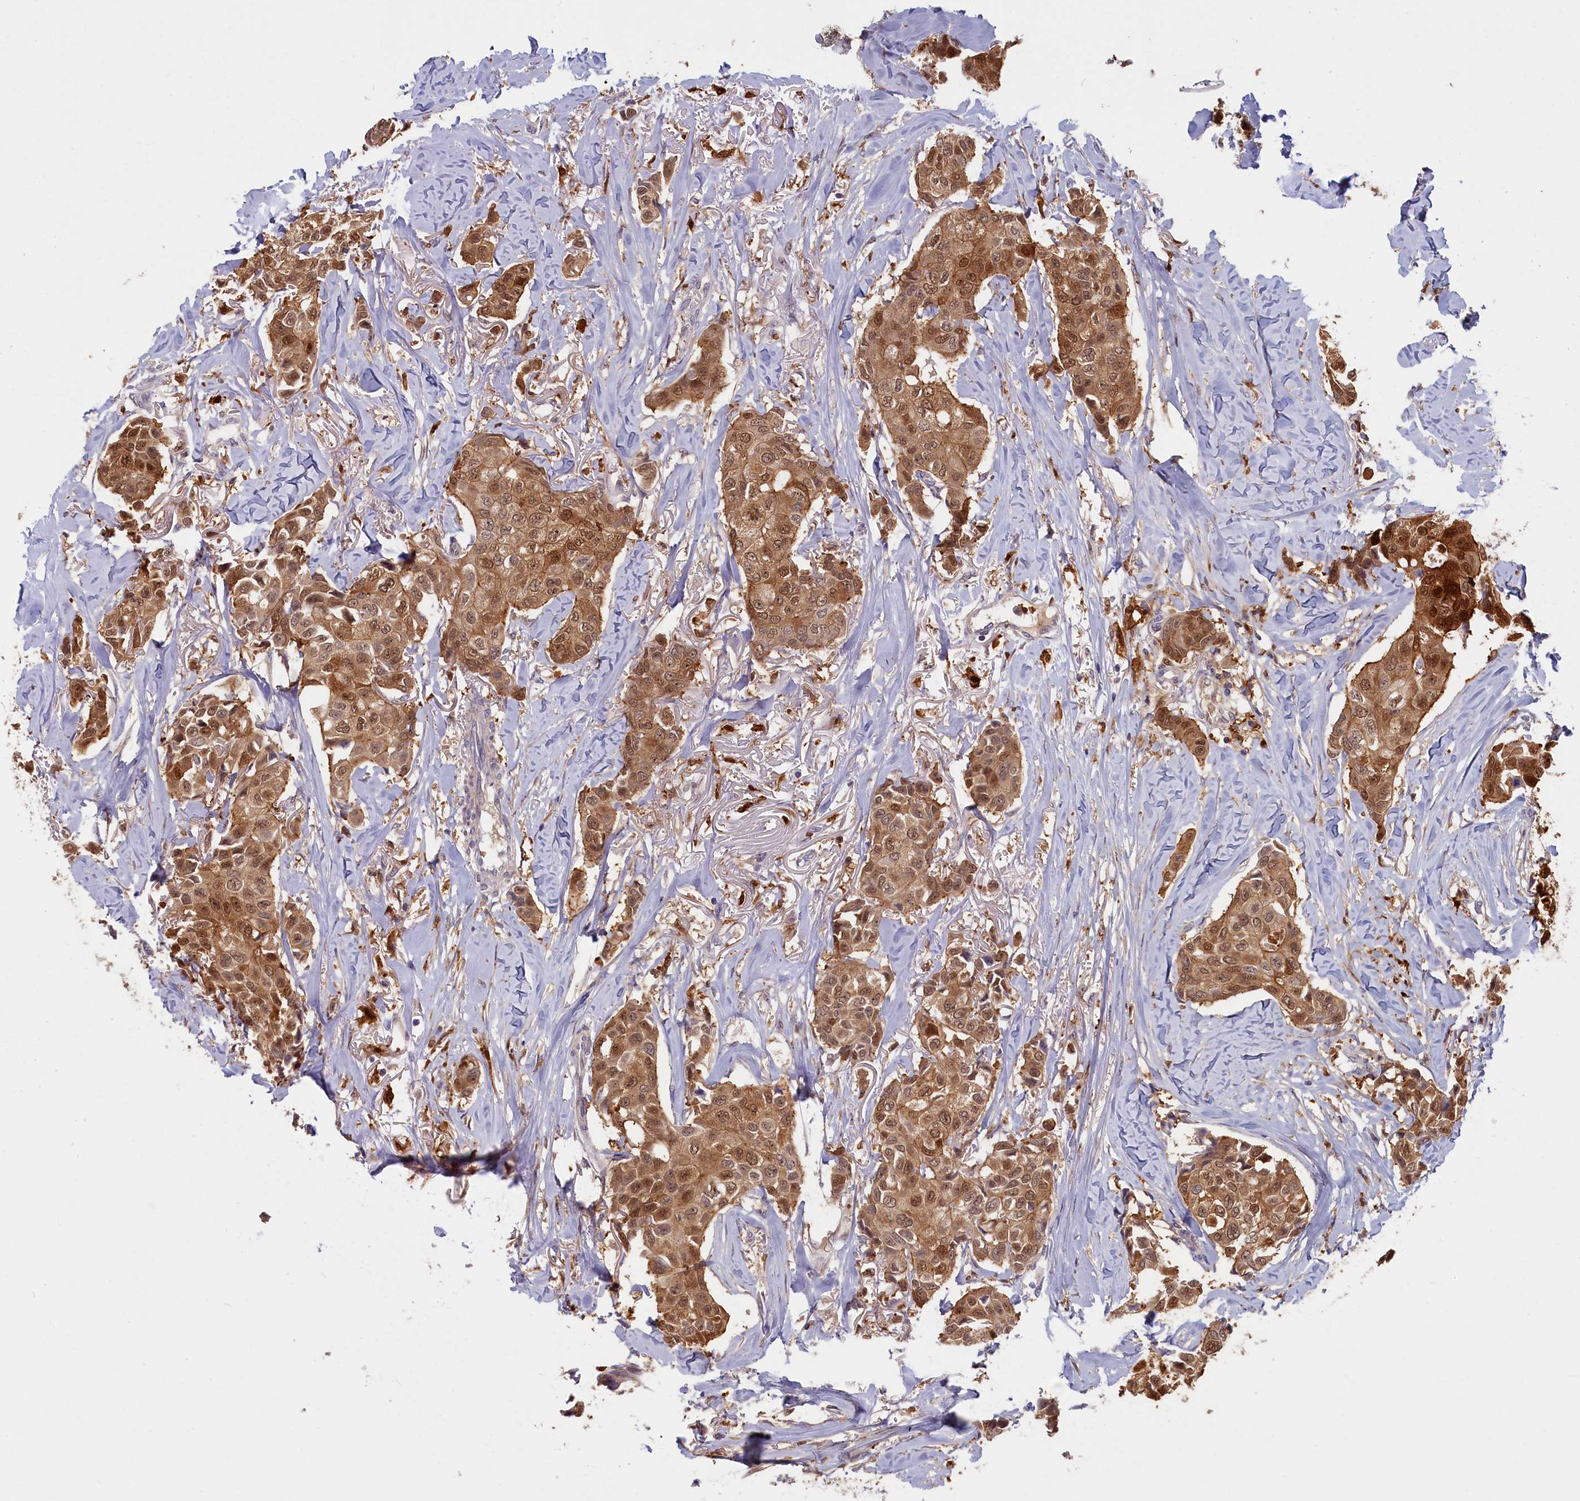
{"staining": {"intensity": "moderate", "quantity": ">75%", "location": "cytoplasmic/membranous,nuclear"}, "tissue": "breast cancer", "cell_type": "Tumor cells", "image_type": "cancer", "snomed": [{"axis": "morphology", "description": "Duct carcinoma"}, {"axis": "topography", "description": "Breast"}], "caption": "Breast cancer stained with DAB immunohistochemistry exhibits medium levels of moderate cytoplasmic/membranous and nuclear positivity in about >75% of tumor cells.", "gene": "BLVRB", "patient": {"sex": "female", "age": 80}}